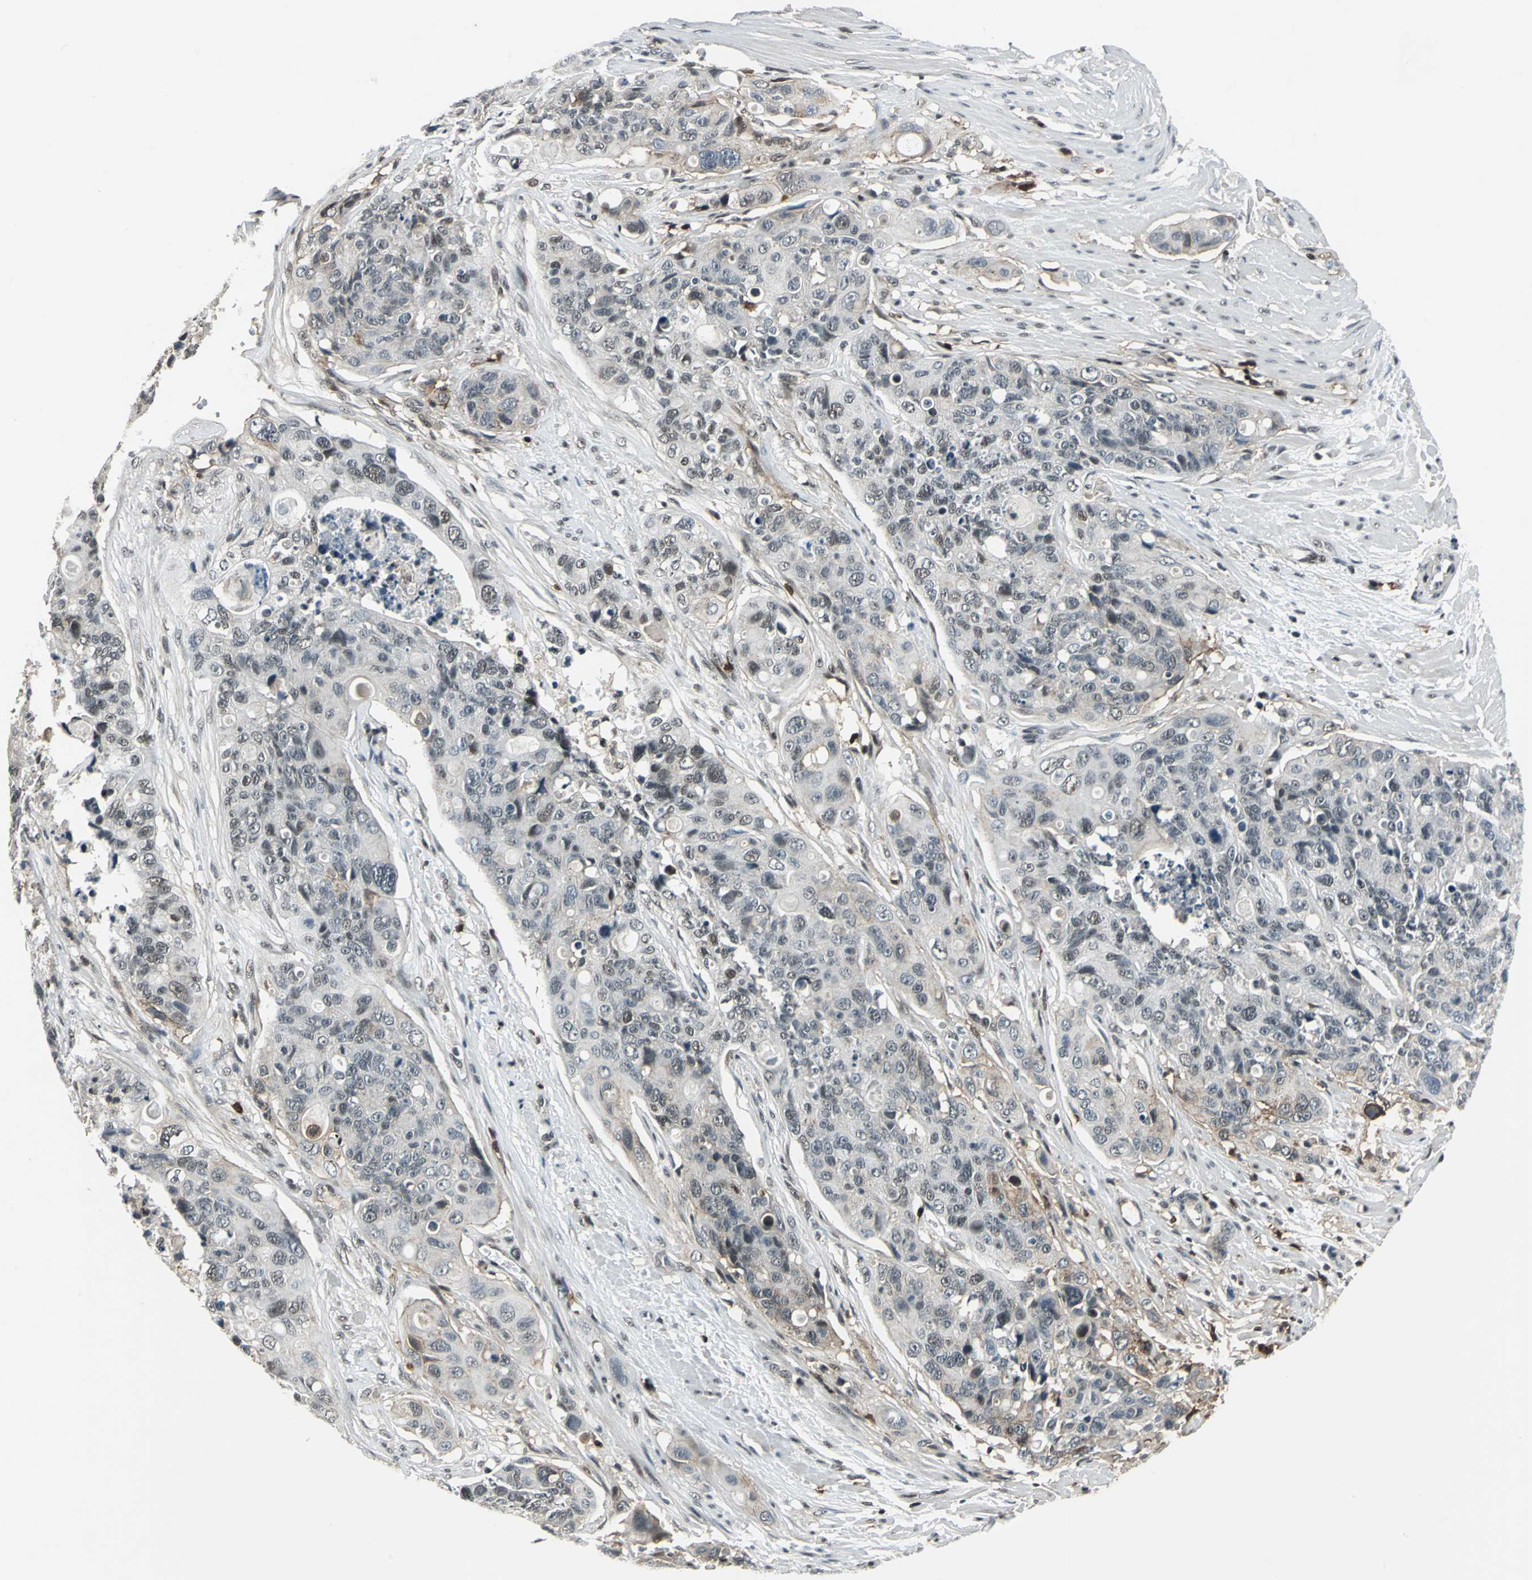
{"staining": {"intensity": "moderate", "quantity": ">75%", "location": "cytoplasmic/membranous"}, "tissue": "colorectal cancer", "cell_type": "Tumor cells", "image_type": "cancer", "snomed": [{"axis": "morphology", "description": "Adenocarcinoma, NOS"}, {"axis": "topography", "description": "Colon"}], "caption": "This micrograph displays immunohistochemistry (IHC) staining of colorectal cancer (adenocarcinoma), with medium moderate cytoplasmic/membranous expression in approximately >75% of tumor cells.", "gene": "NR2C2", "patient": {"sex": "female", "age": 57}}